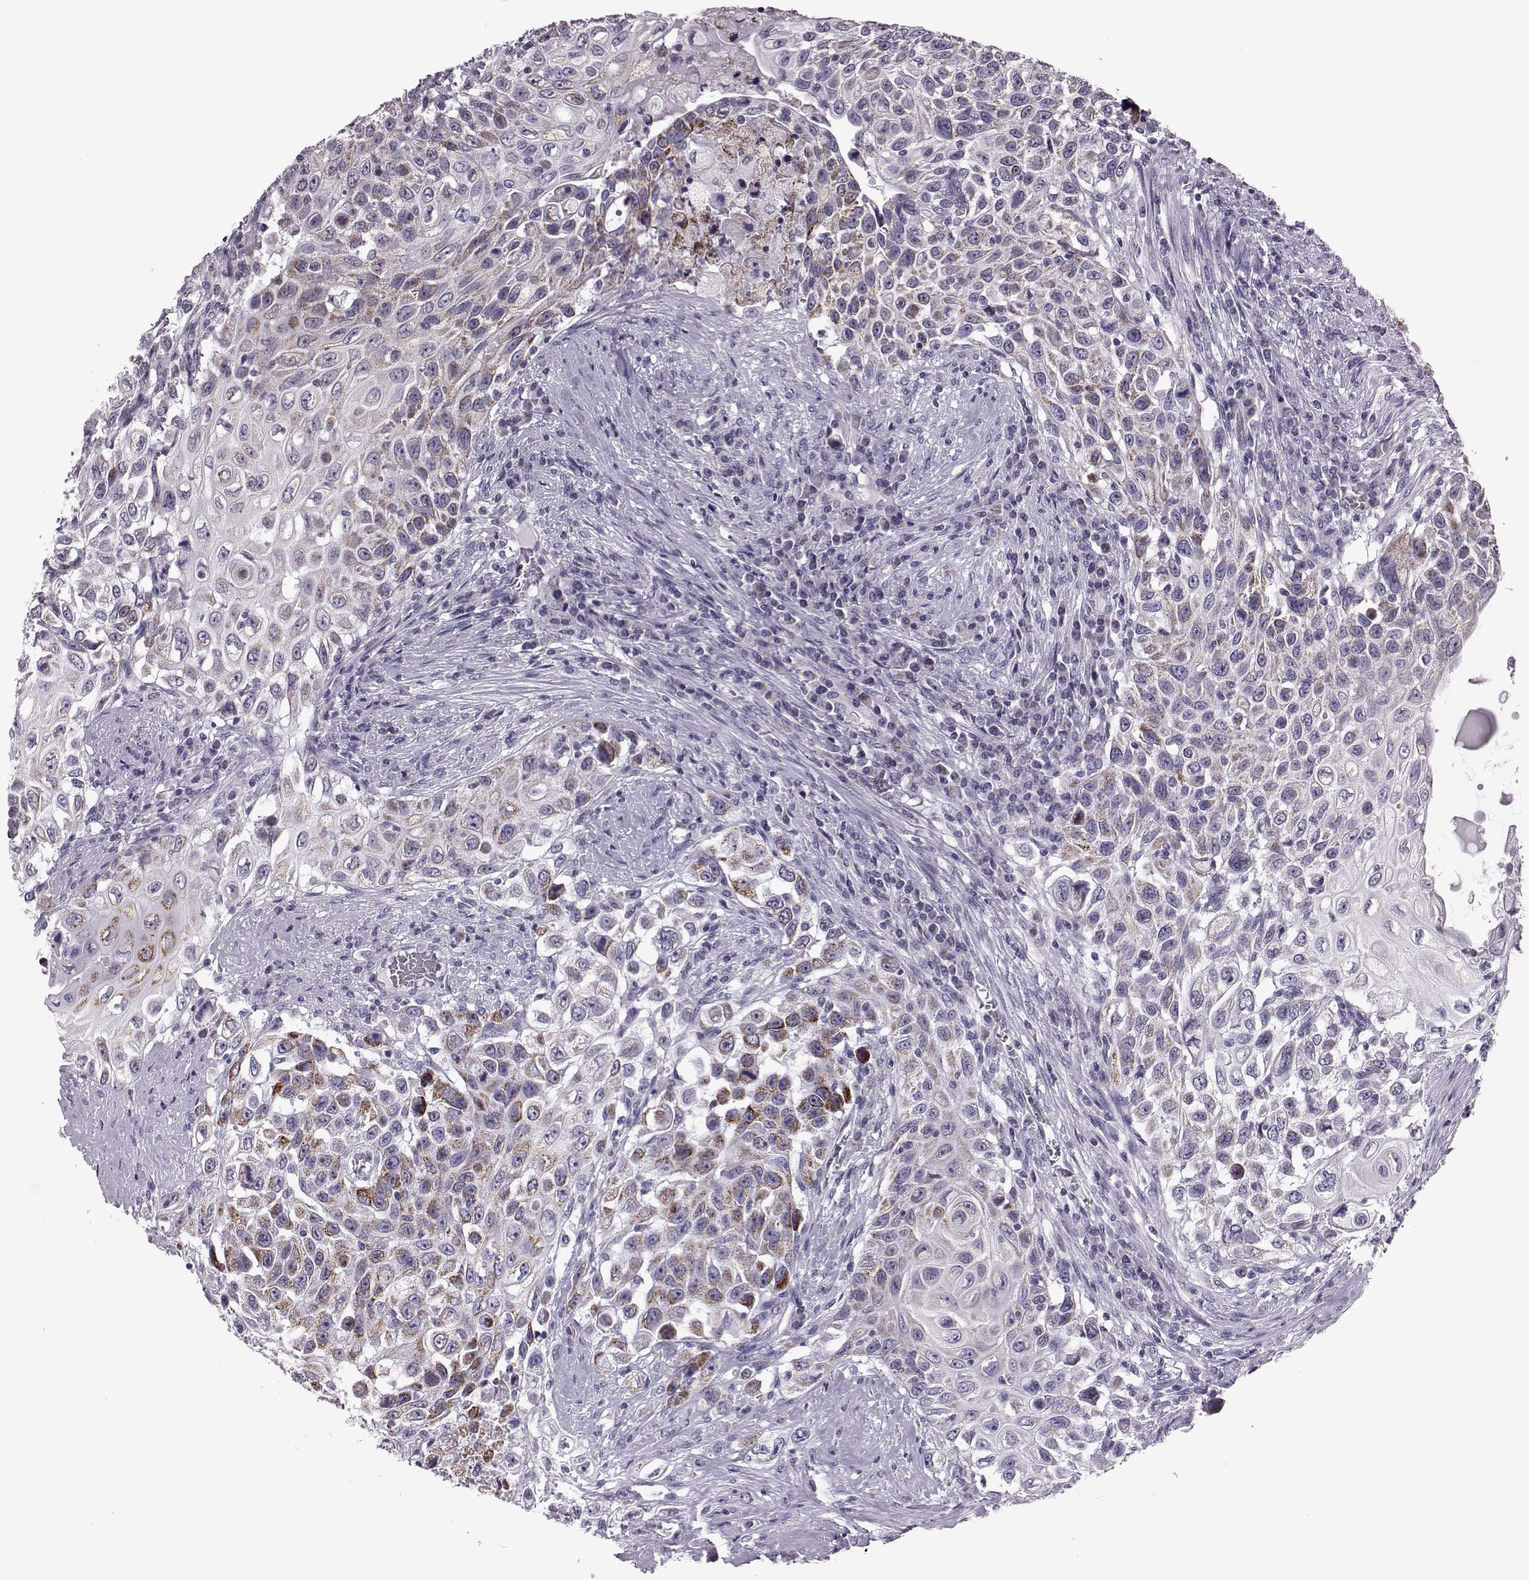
{"staining": {"intensity": "strong", "quantity": ">75%", "location": "cytoplasmic/membranous"}, "tissue": "urothelial cancer", "cell_type": "Tumor cells", "image_type": "cancer", "snomed": [{"axis": "morphology", "description": "Urothelial carcinoma, High grade"}, {"axis": "topography", "description": "Urinary bladder"}], "caption": "Brown immunohistochemical staining in high-grade urothelial carcinoma shows strong cytoplasmic/membranous positivity in approximately >75% of tumor cells.", "gene": "RIMS2", "patient": {"sex": "female", "age": 56}}